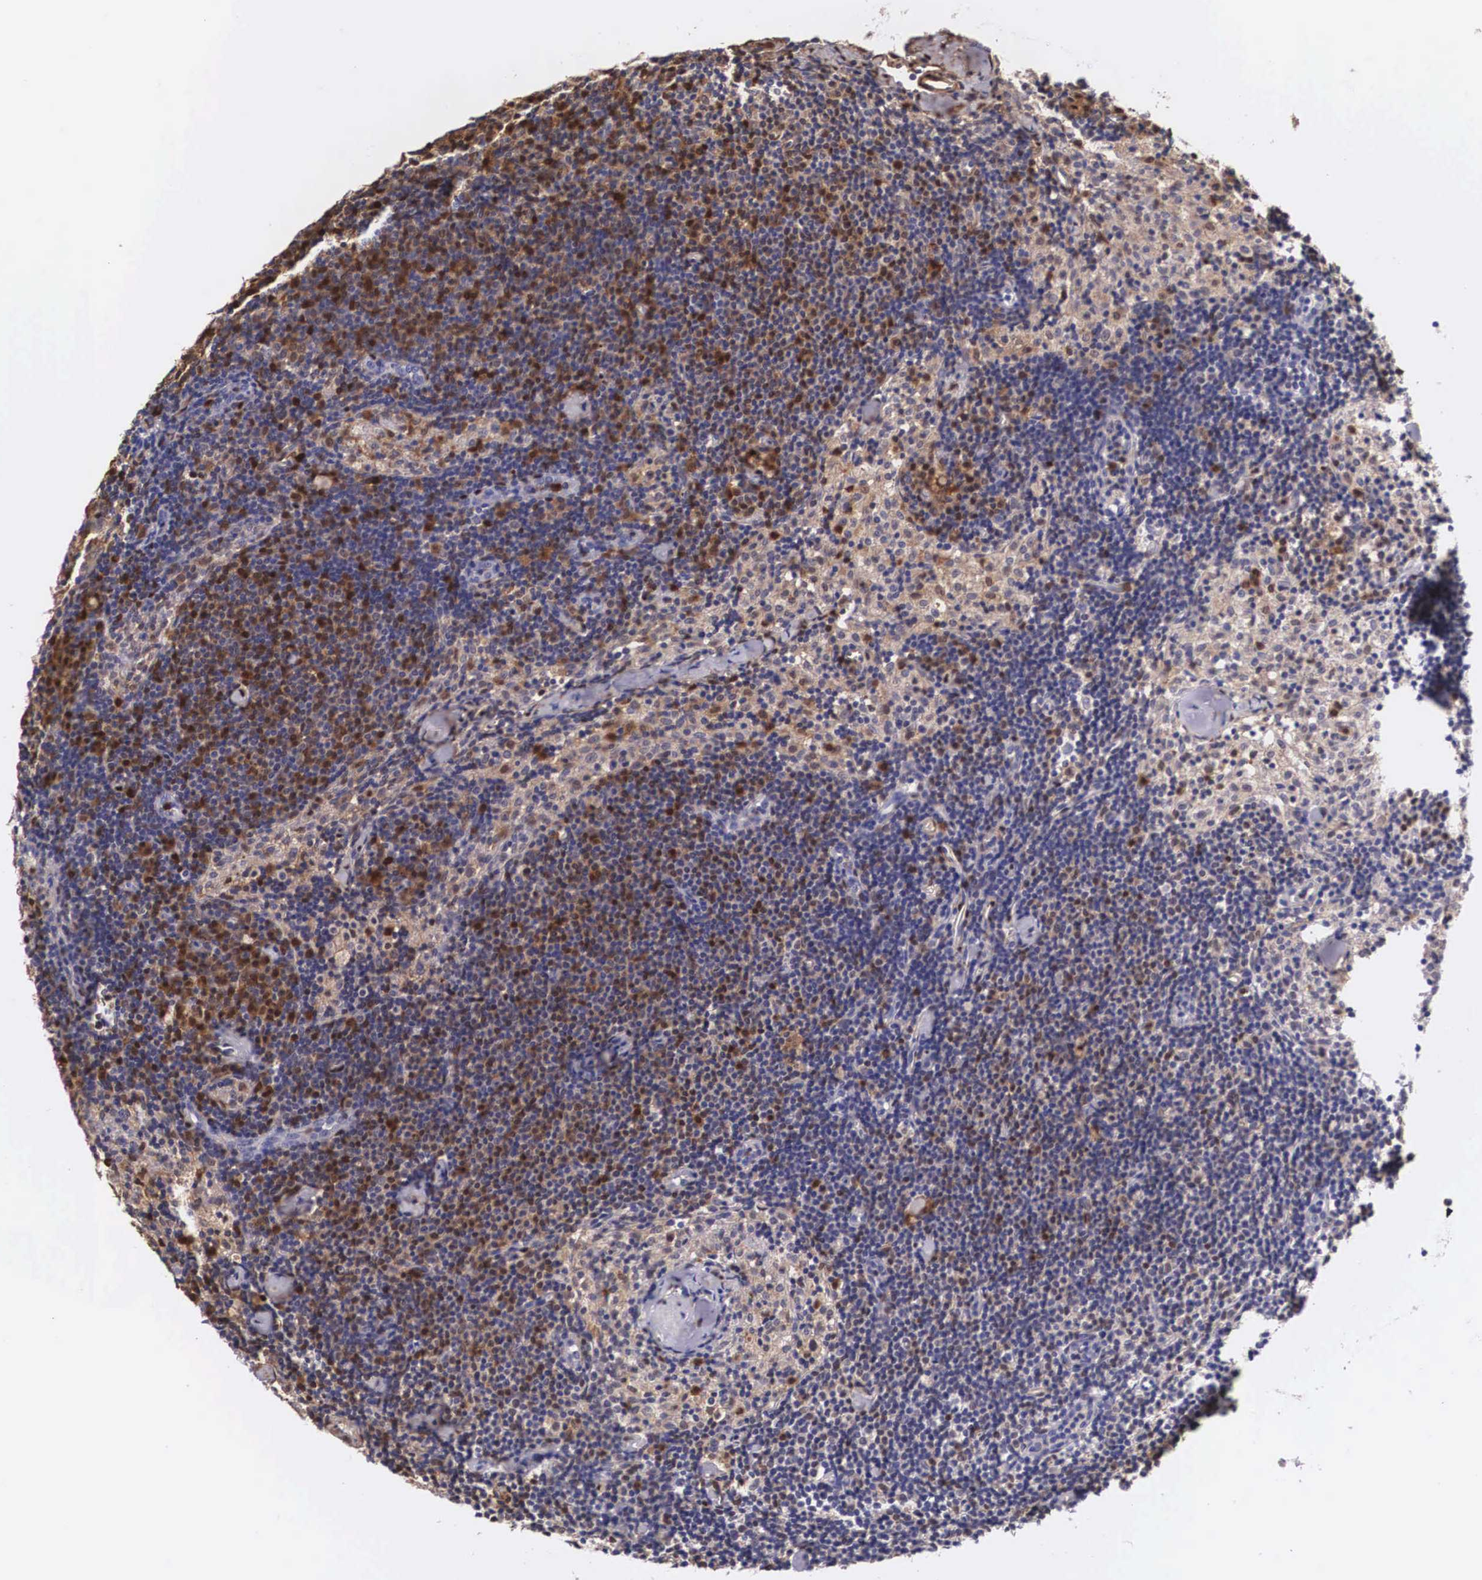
{"staining": {"intensity": "moderate", "quantity": "<25%", "location": "cytoplasmic/membranous,nuclear"}, "tissue": "lymph node", "cell_type": "Germinal center cells", "image_type": "normal", "snomed": [{"axis": "morphology", "description": "Normal tissue, NOS"}, {"axis": "topography", "description": "Lymph node"}], "caption": "The image shows immunohistochemical staining of normal lymph node. There is moderate cytoplasmic/membranous,nuclear staining is present in about <25% of germinal center cells.", "gene": "LGALS1", "patient": {"sex": "female", "age": 35}}